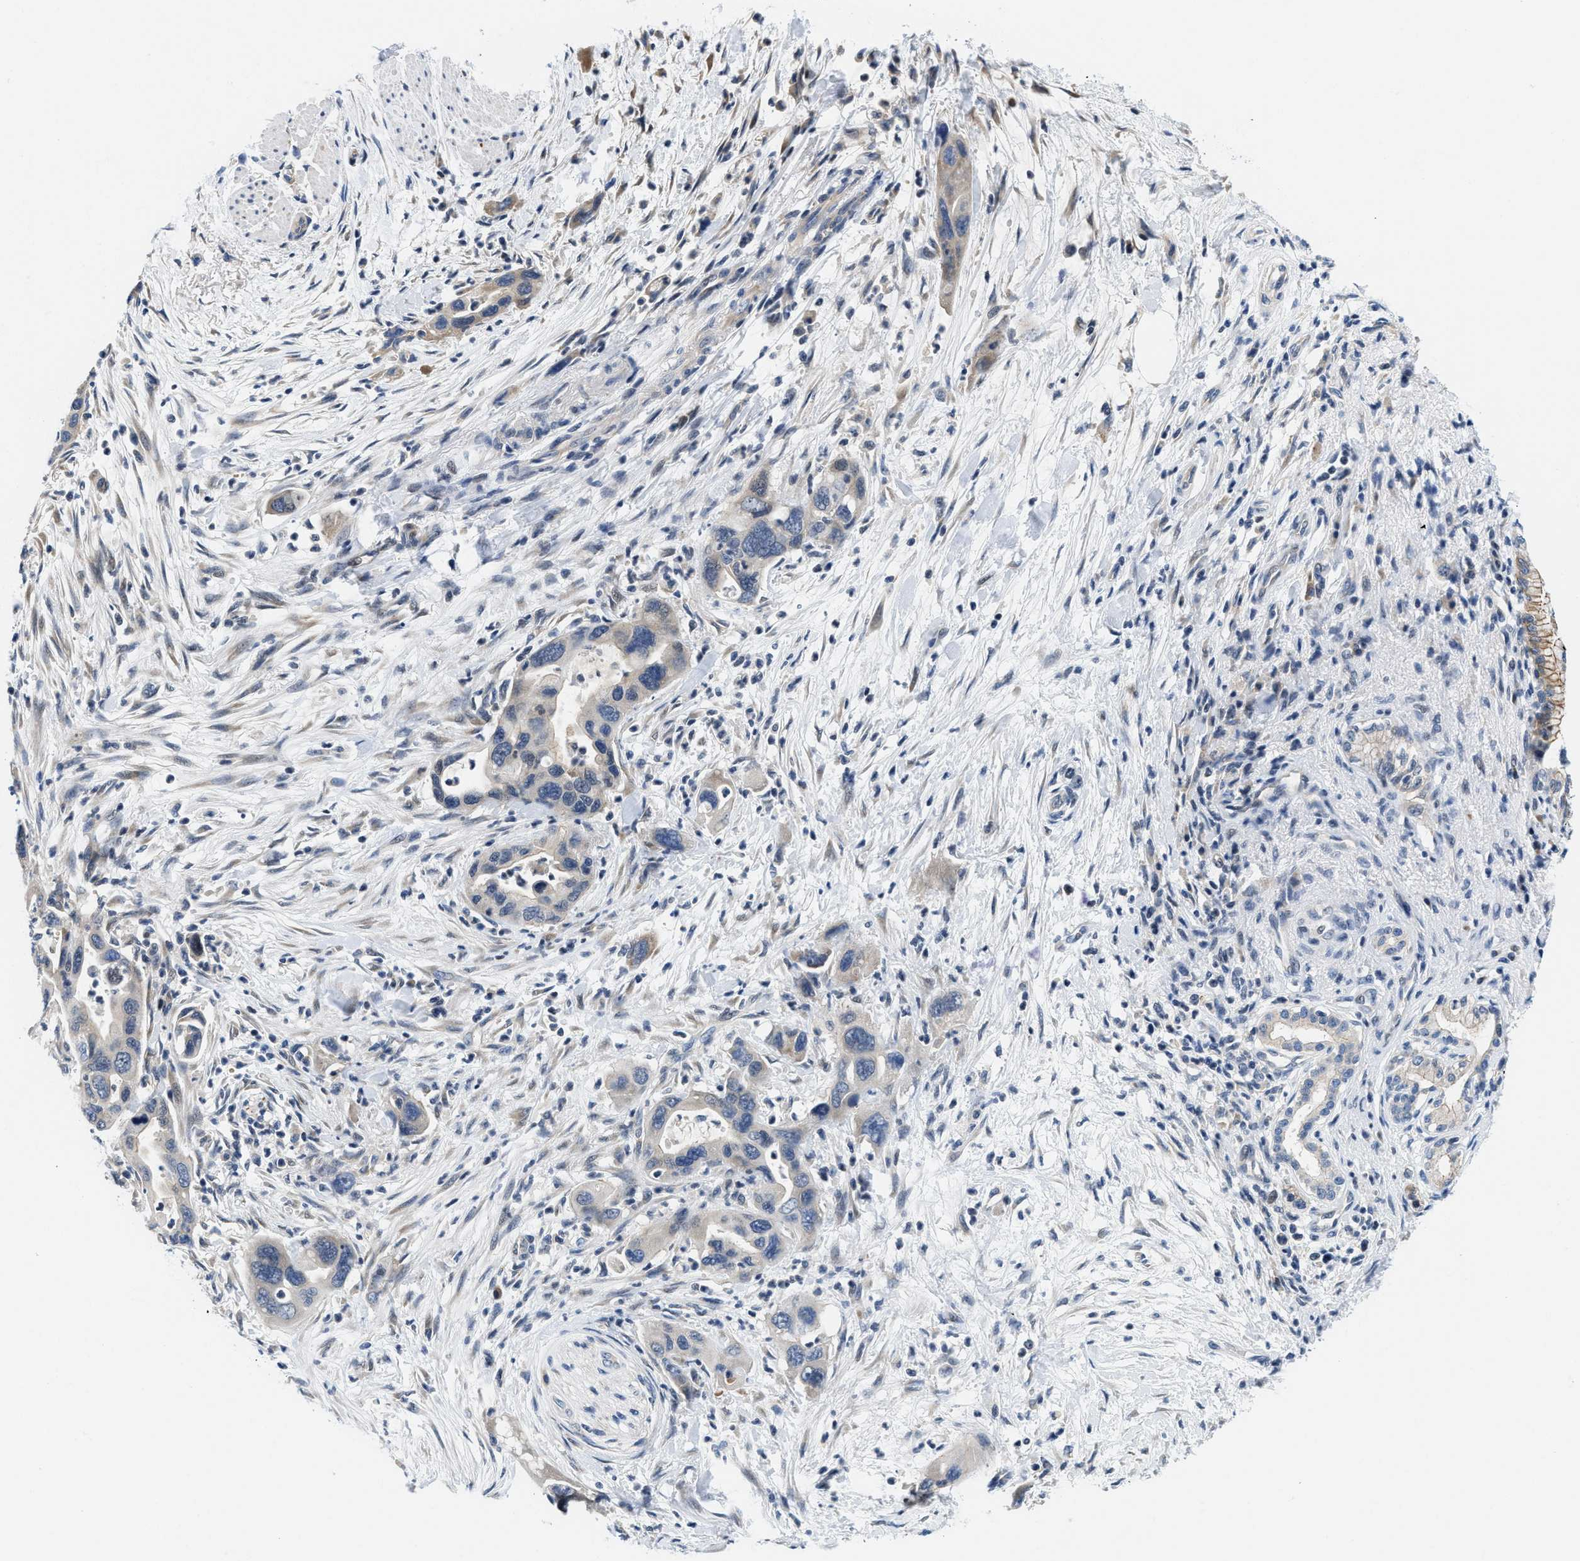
{"staining": {"intensity": "negative", "quantity": "none", "location": "none"}, "tissue": "pancreatic cancer", "cell_type": "Tumor cells", "image_type": "cancer", "snomed": [{"axis": "morphology", "description": "Normal tissue, NOS"}, {"axis": "morphology", "description": "Adenocarcinoma, NOS"}, {"axis": "topography", "description": "Pancreas"}], "caption": "Tumor cells are negative for brown protein staining in pancreatic cancer (adenocarcinoma). (Stains: DAB (3,3'-diaminobenzidine) immunohistochemistry with hematoxylin counter stain, Microscopy: brightfield microscopy at high magnification).", "gene": "IKBKE", "patient": {"sex": "female", "age": 71}}